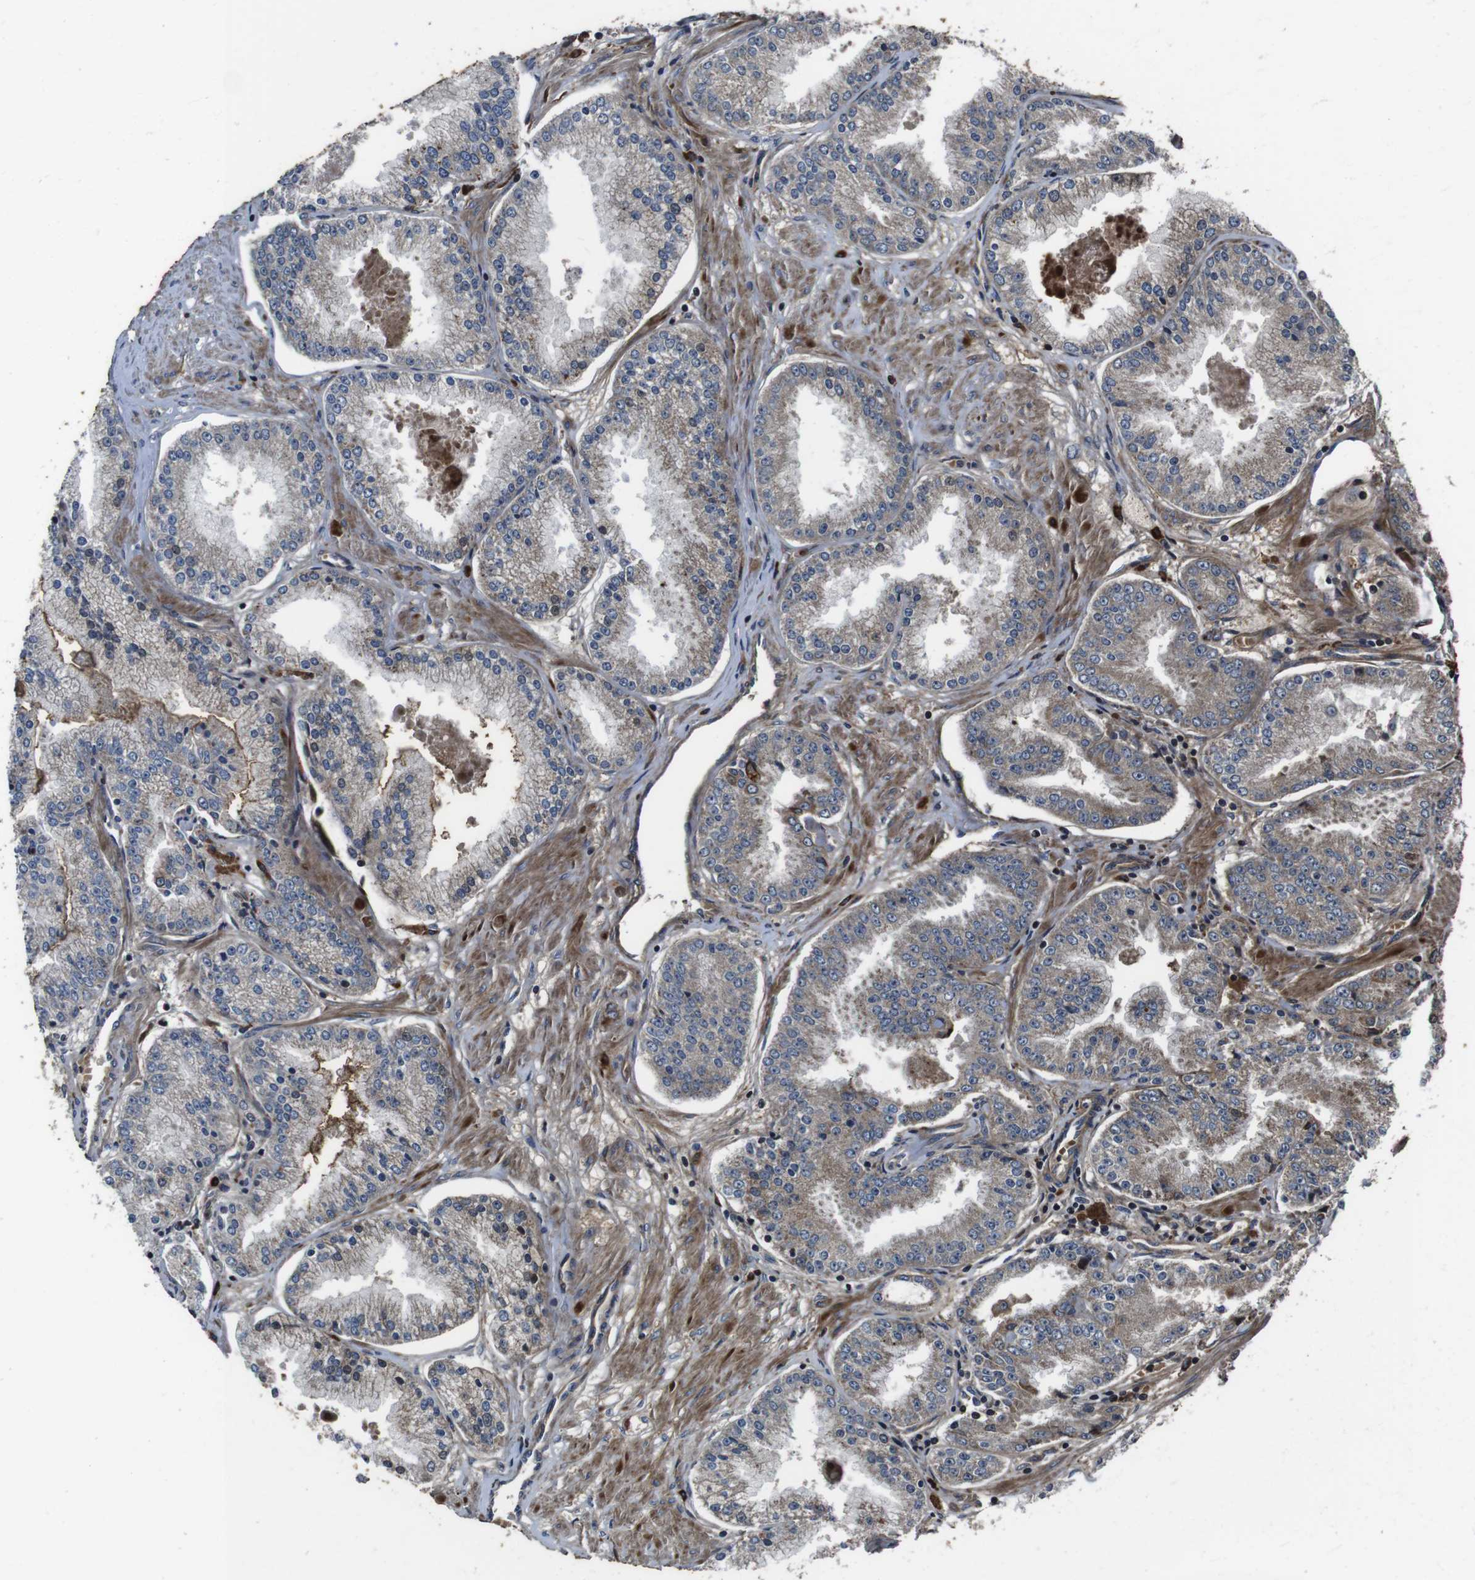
{"staining": {"intensity": "moderate", "quantity": "25%-75%", "location": "cytoplasmic/membranous"}, "tissue": "prostate cancer", "cell_type": "Tumor cells", "image_type": "cancer", "snomed": [{"axis": "morphology", "description": "Adenocarcinoma, High grade"}, {"axis": "topography", "description": "Prostate"}], "caption": "Prostate cancer (adenocarcinoma (high-grade)) stained with a brown dye reveals moderate cytoplasmic/membranous positive expression in about 25%-75% of tumor cells.", "gene": "SMYD3", "patient": {"sex": "male", "age": 61}}